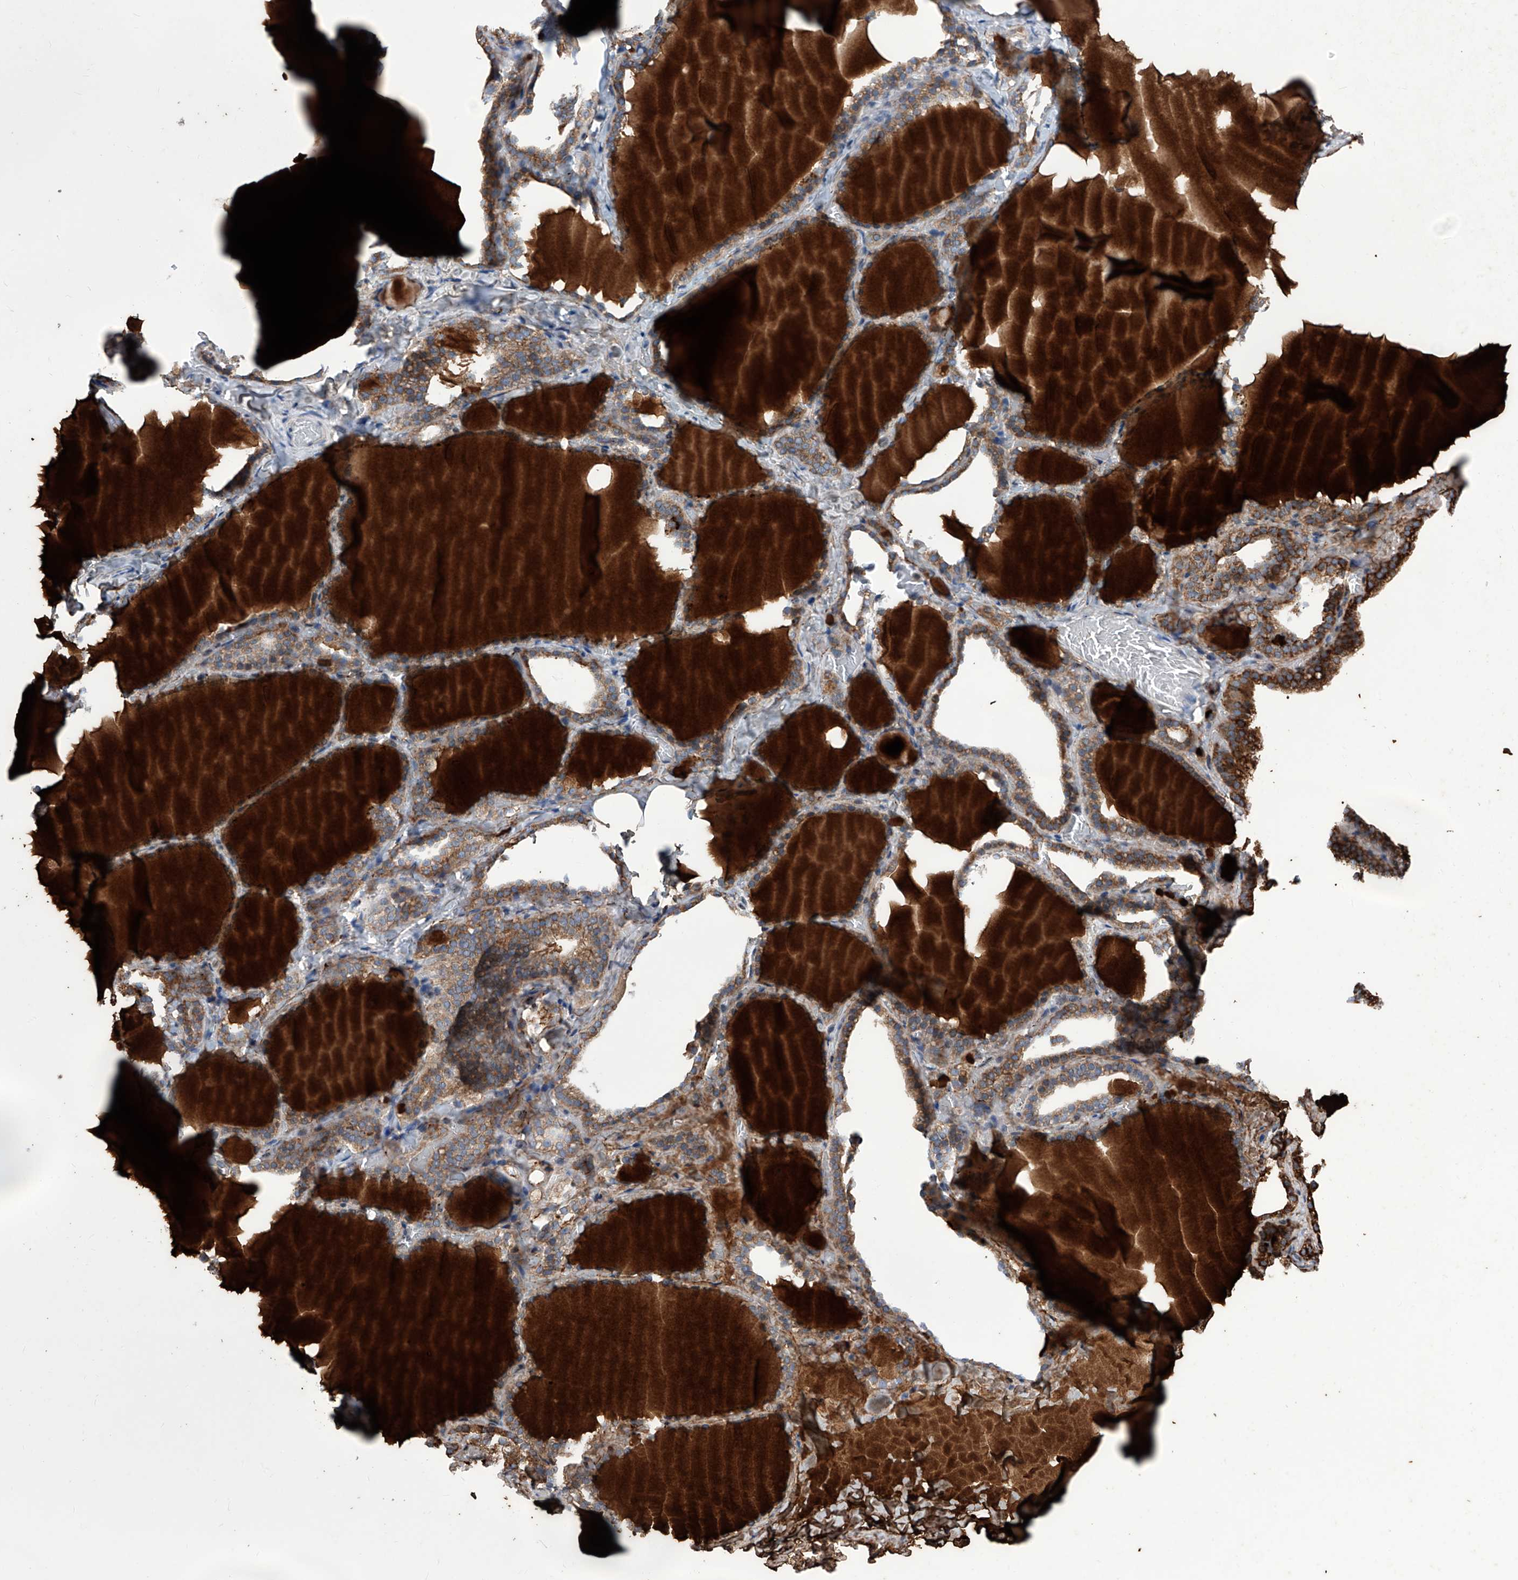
{"staining": {"intensity": "moderate", "quantity": ">75%", "location": "cytoplasmic/membranous"}, "tissue": "thyroid gland", "cell_type": "Glandular cells", "image_type": "normal", "snomed": [{"axis": "morphology", "description": "Normal tissue, NOS"}, {"axis": "topography", "description": "Thyroid gland"}], "caption": "A medium amount of moderate cytoplasmic/membranous positivity is seen in about >75% of glandular cells in normal thyroid gland. Nuclei are stained in blue.", "gene": "KTI12", "patient": {"sex": "female", "age": 22}}